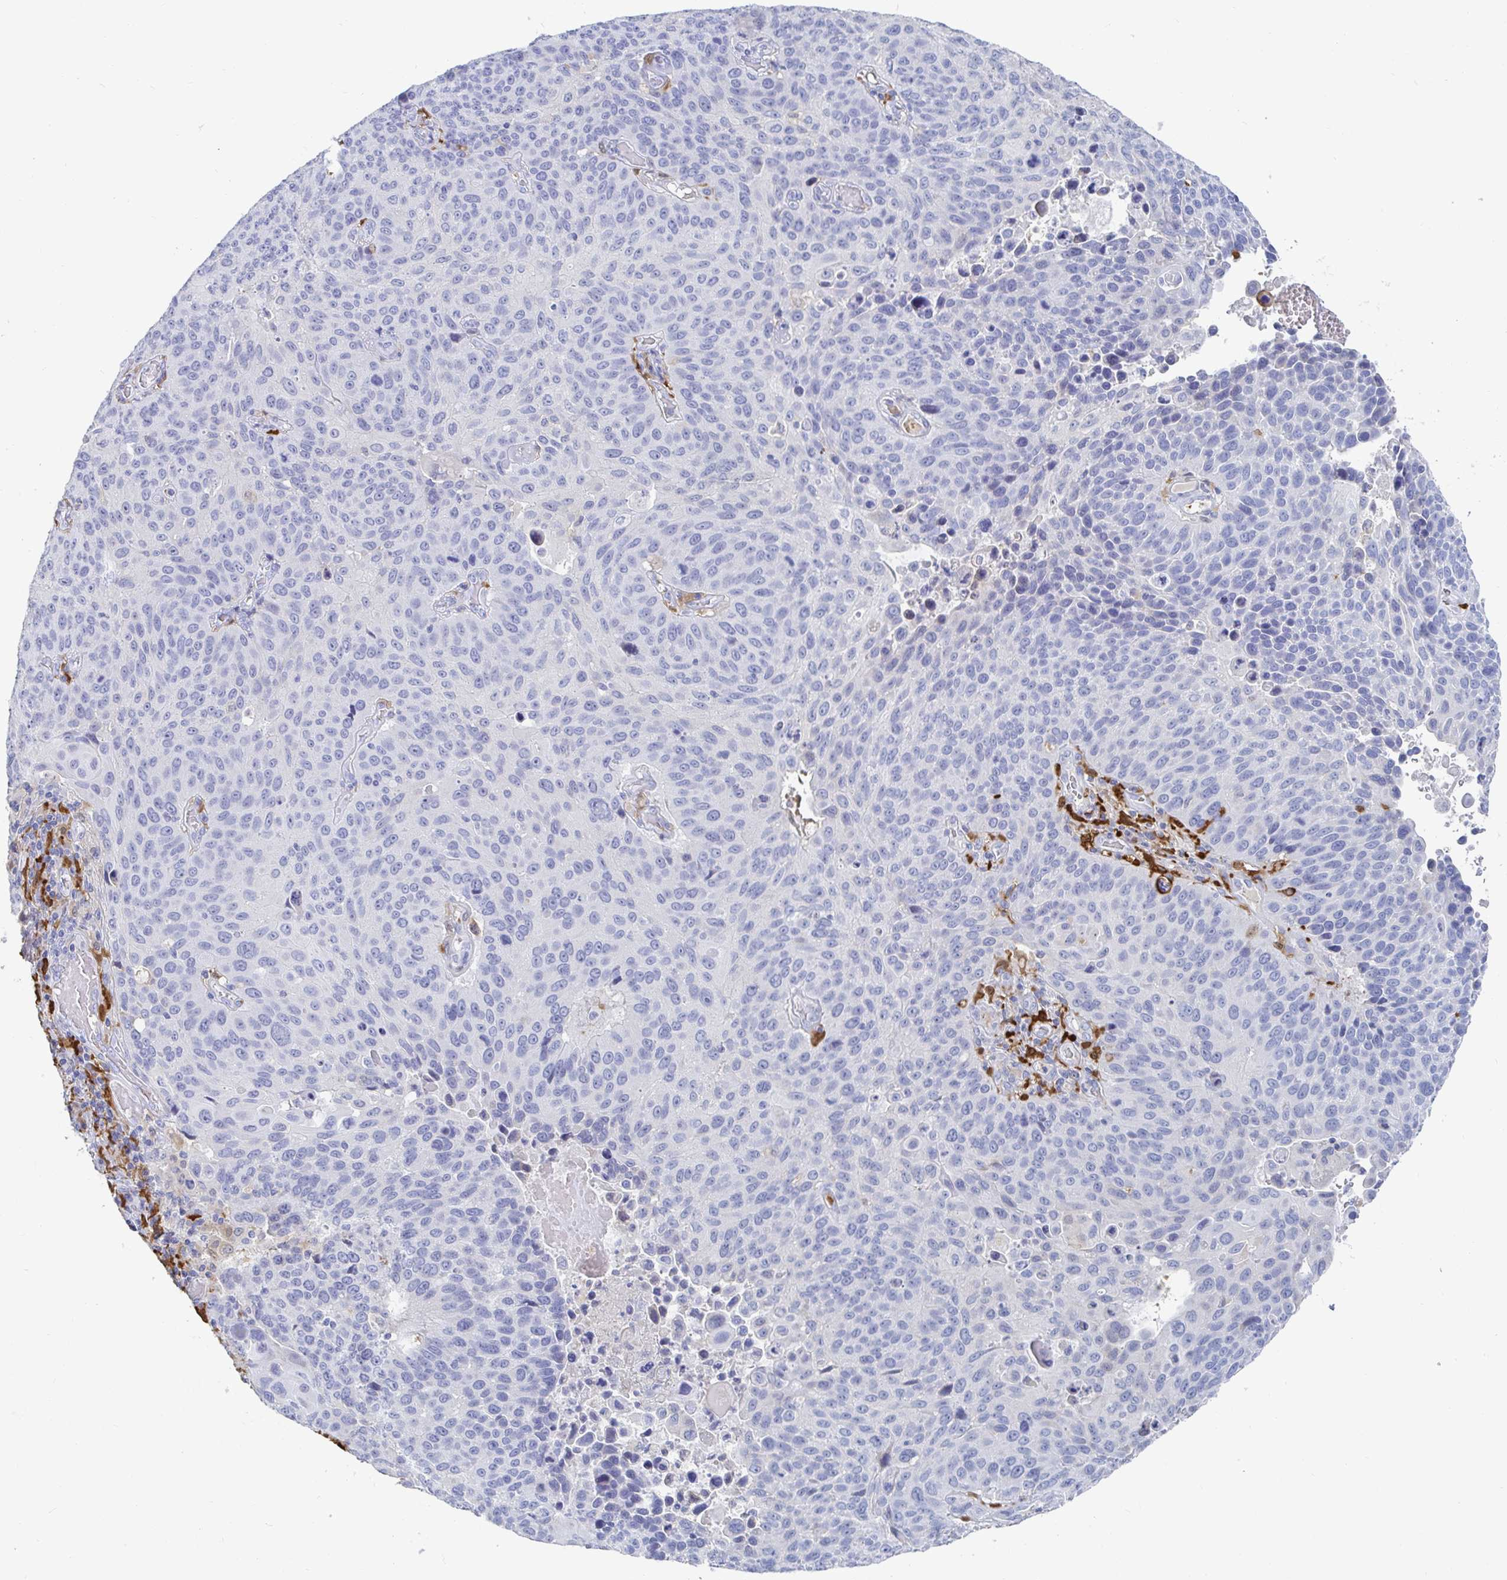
{"staining": {"intensity": "negative", "quantity": "none", "location": "none"}, "tissue": "lung cancer", "cell_type": "Tumor cells", "image_type": "cancer", "snomed": [{"axis": "morphology", "description": "Squamous cell carcinoma, NOS"}, {"axis": "topography", "description": "Lung"}], "caption": "There is no significant positivity in tumor cells of lung squamous cell carcinoma.", "gene": "OR2A4", "patient": {"sex": "male", "age": 68}}